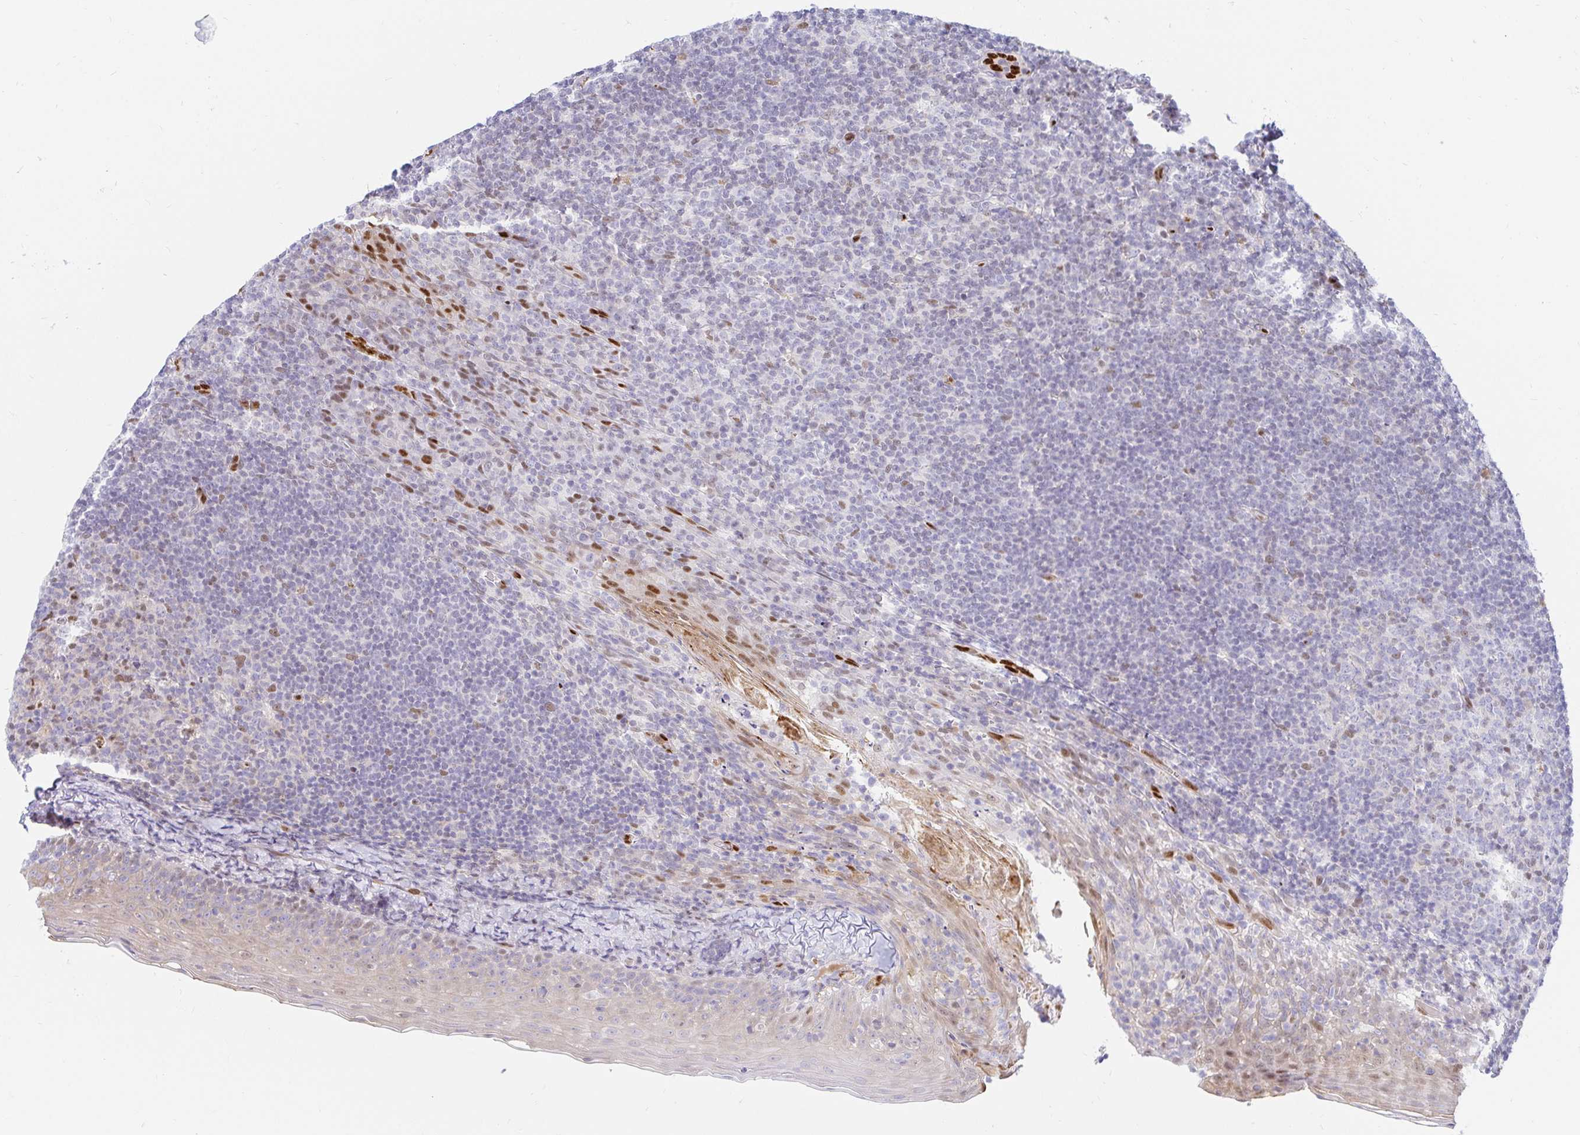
{"staining": {"intensity": "weak", "quantity": "<25%", "location": "nuclear"}, "tissue": "tonsil", "cell_type": "Germinal center cells", "image_type": "normal", "snomed": [{"axis": "morphology", "description": "Normal tissue, NOS"}, {"axis": "topography", "description": "Tonsil"}], "caption": "Immunohistochemistry photomicrograph of unremarkable tonsil stained for a protein (brown), which reveals no staining in germinal center cells. (DAB (3,3'-diaminobenzidine) IHC visualized using brightfield microscopy, high magnification).", "gene": "HINFP", "patient": {"sex": "female", "age": 10}}